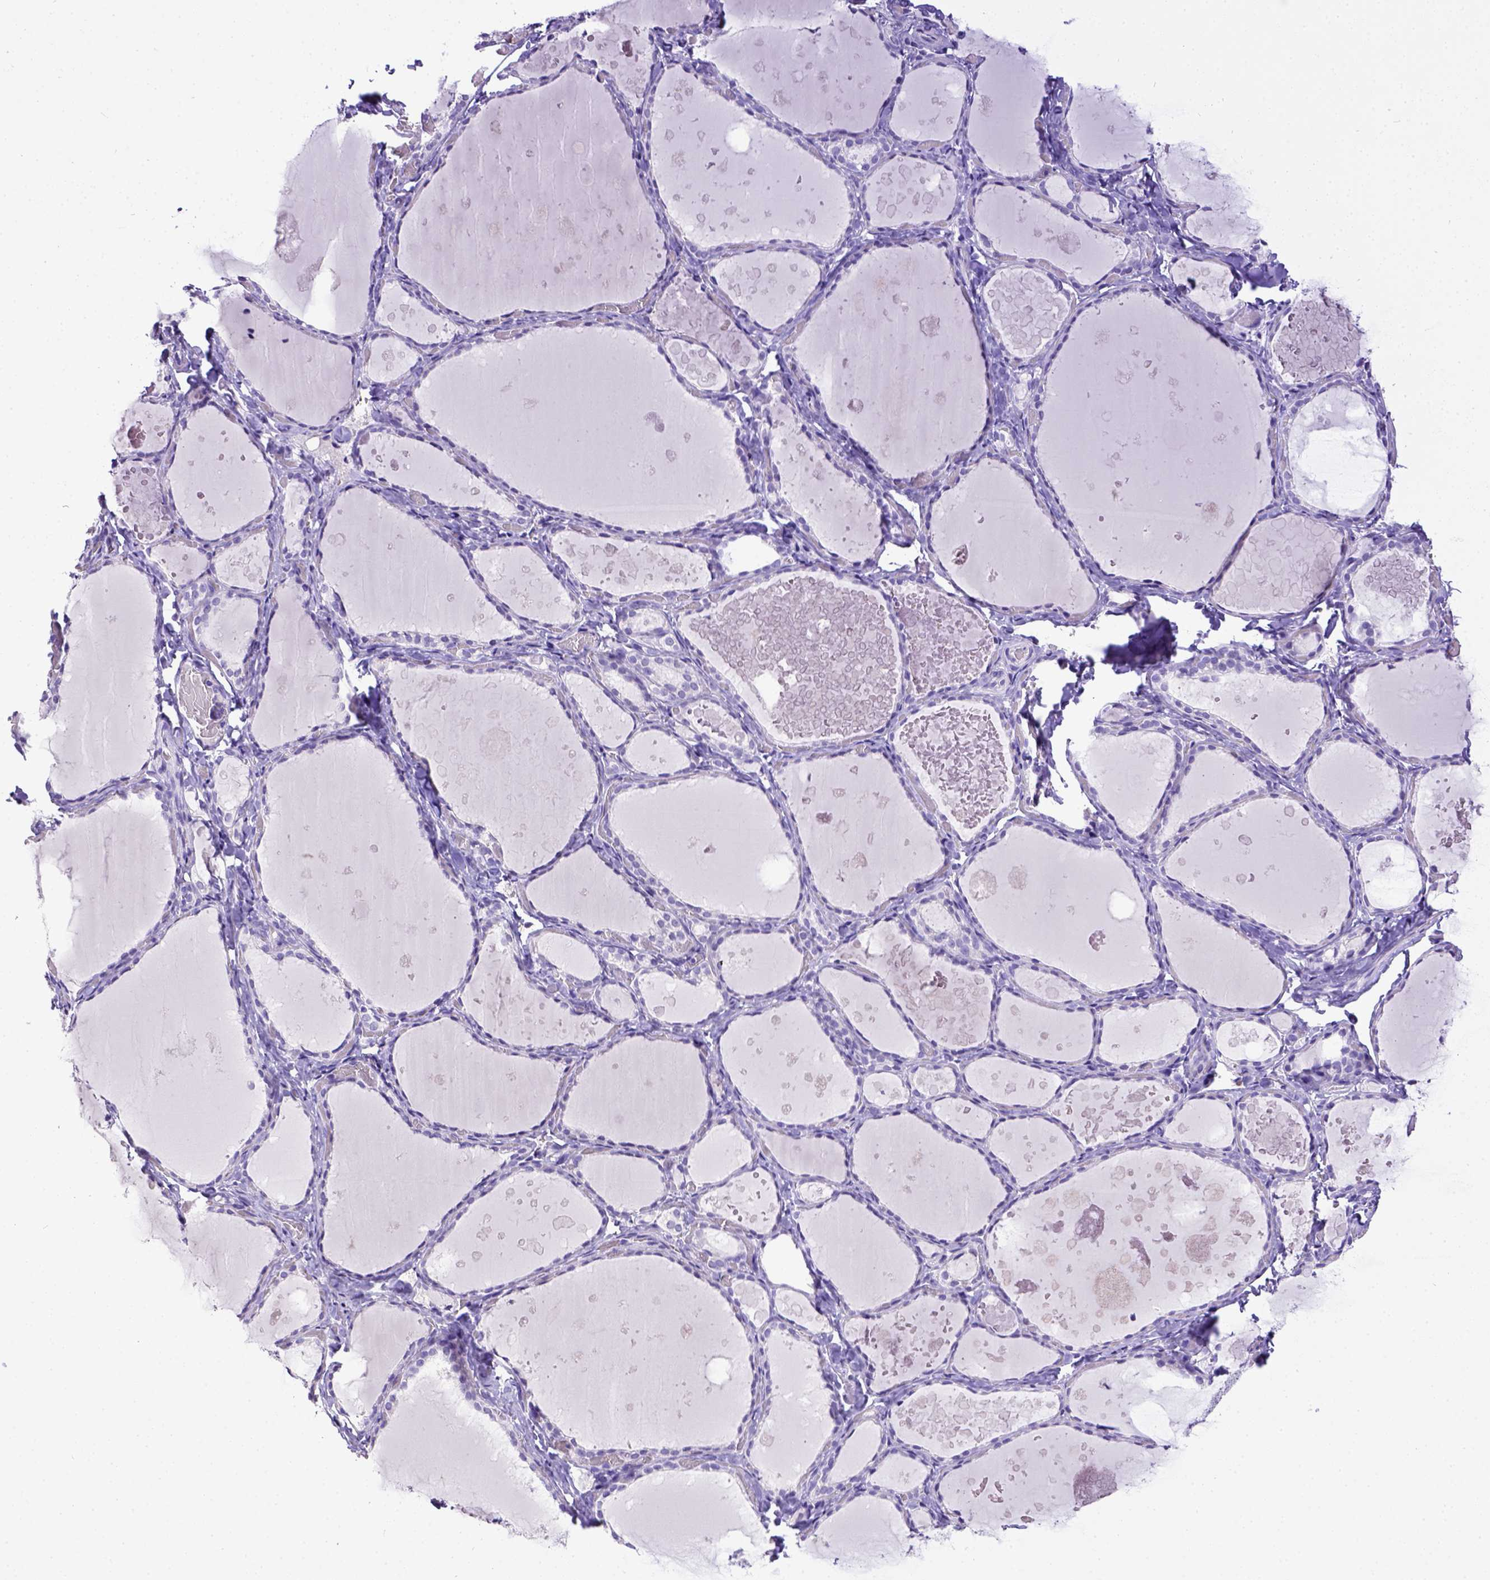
{"staining": {"intensity": "negative", "quantity": "none", "location": "none"}, "tissue": "thyroid gland", "cell_type": "Glandular cells", "image_type": "normal", "snomed": [{"axis": "morphology", "description": "Normal tissue, NOS"}, {"axis": "topography", "description": "Thyroid gland"}], "caption": "Immunohistochemical staining of benign thyroid gland shows no significant positivity in glandular cells. (DAB (3,3'-diaminobenzidine) IHC visualized using brightfield microscopy, high magnification).", "gene": "ESR1", "patient": {"sex": "female", "age": 56}}